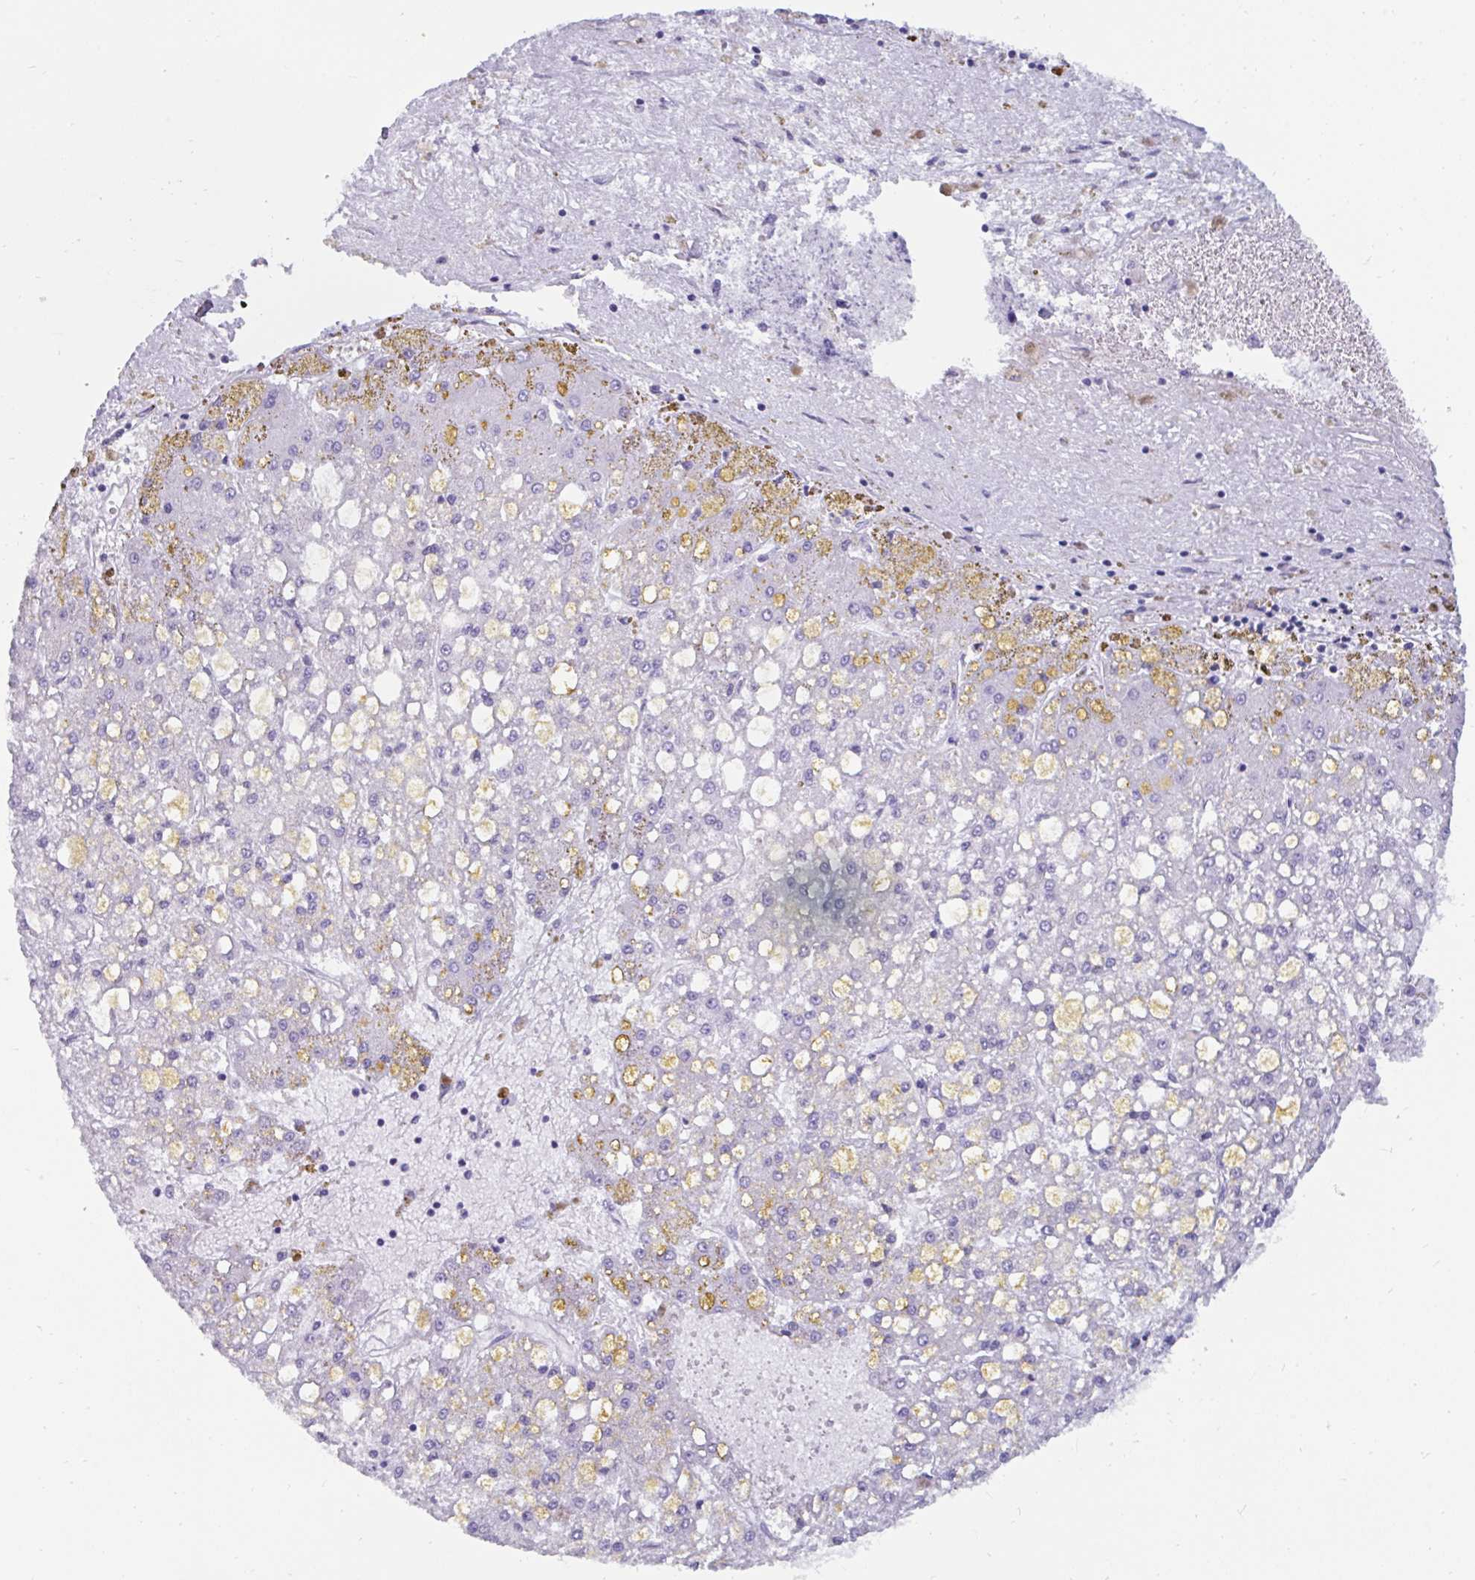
{"staining": {"intensity": "negative", "quantity": "none", "location": "none"}, "tissue": "liver cancer", "cell_type": "Tumor cells", "image_type": "cancer", "snomed": [{"axis": "morphology", "description": "Carcinoma, Hepatocellular, NOS"}, {"axis": "topography", "description": "Liver"}], "caption": "Immunohistochemical staining of hepatocellular carcinoma (liver) reveals no significant expression in tumor cells.", "gene": "GKN2", "patient": {"sex": "male", "age": 67}}